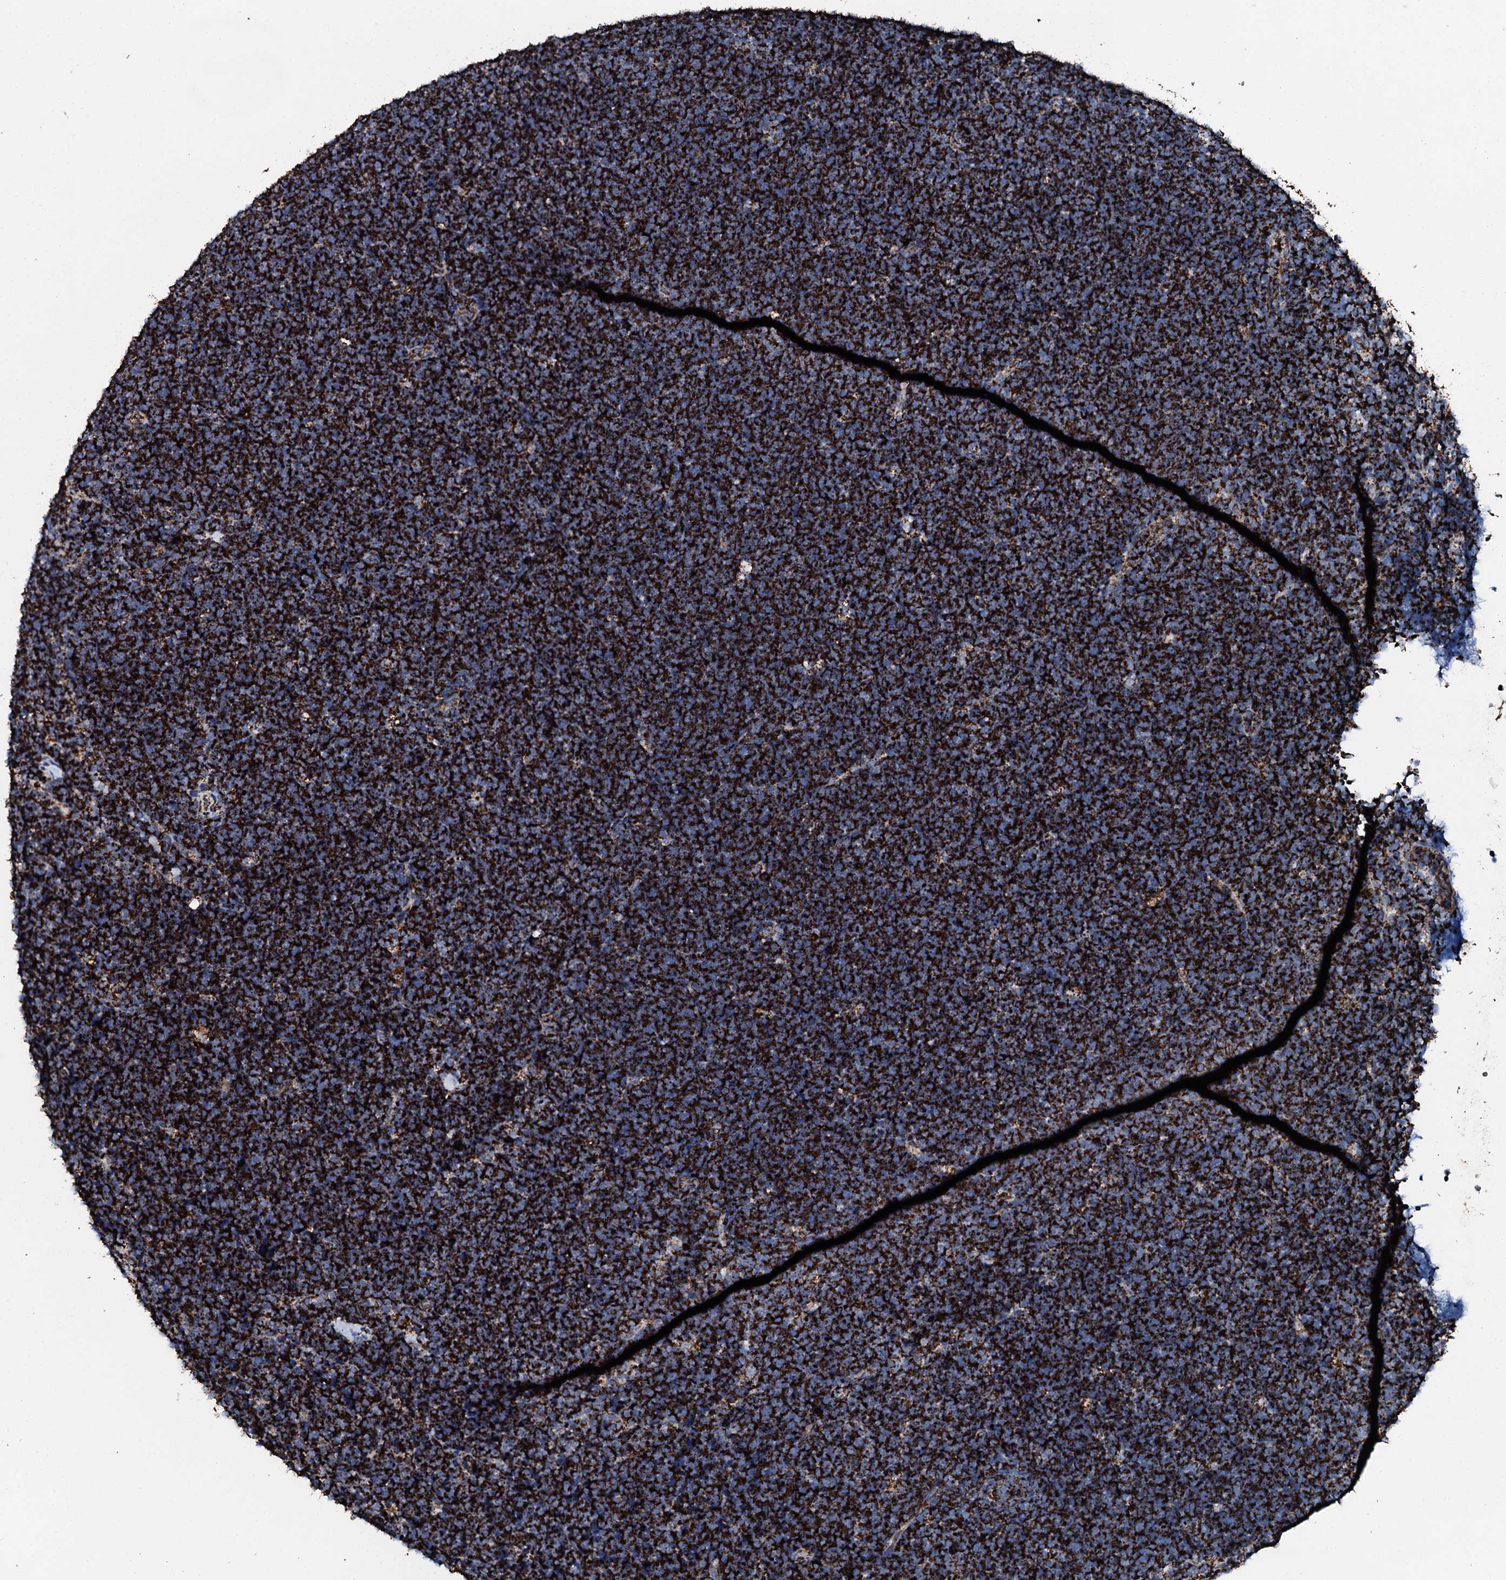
{"staining": {"intensity": "strong", "quantity": ">75%", "location": "cytoplasmic/membranous"}, "tissue": "lymphoma", "cell_type": "Tumor cells", "image_type": "cancer", "snomed": [{"axis": "morphology", "description": "Malignant lymphoma, non-Hodgkin's type, High grade"}, {"axis": "topography", "description": "Lymph node"}], "caption": "Lymphoma tissue shows strong cytoplasmic/membranous staining in approximately >75% of tumor cells, visualized by immunohistochemistry.", "gene": "HADH", "patient": {"sex": "male", "age": 13}}